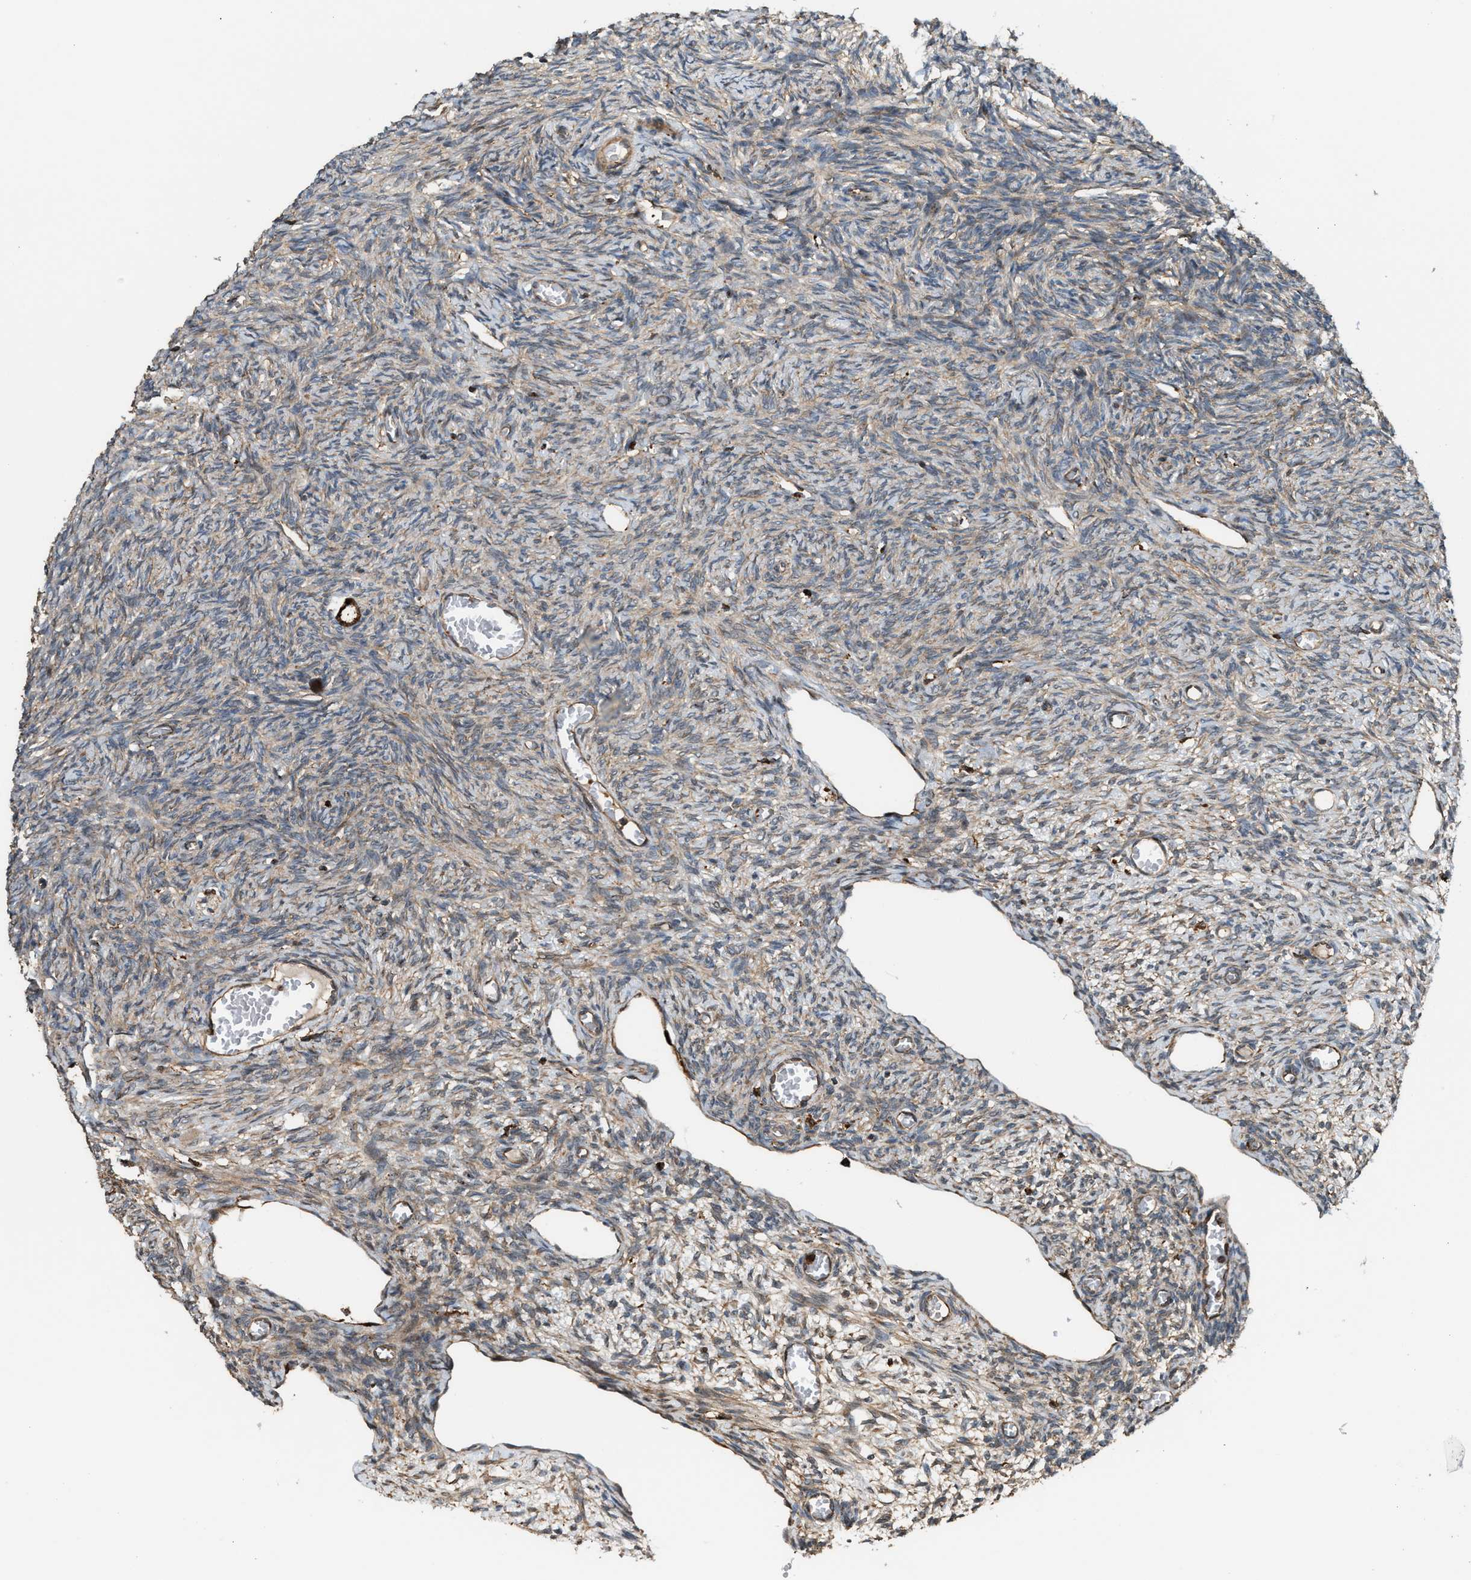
{"staining": {"intensity": "strong", "quantity": ">75%", "location": "cytoplasmic/membranous"}, "tissue": "ovary", "cell_type": "Follicle cells", "image_type": "normal", "snomed": [{"axis": "morphology", "description": "Normal tissue, NOS"}, {"axis": "topography", "description": "Ovary"}], "caption": "This micrograph demonstrates normal ovary stained with immunohistochemistry (IHC) to label a protein in brown. The cytoplasmic/membranous of follicle cells show strong positivity for the protein. Nuclei are counter-stained blue.", "gene": "BAIAP2L1", "patient": {"sex": "female", "age": 27}}